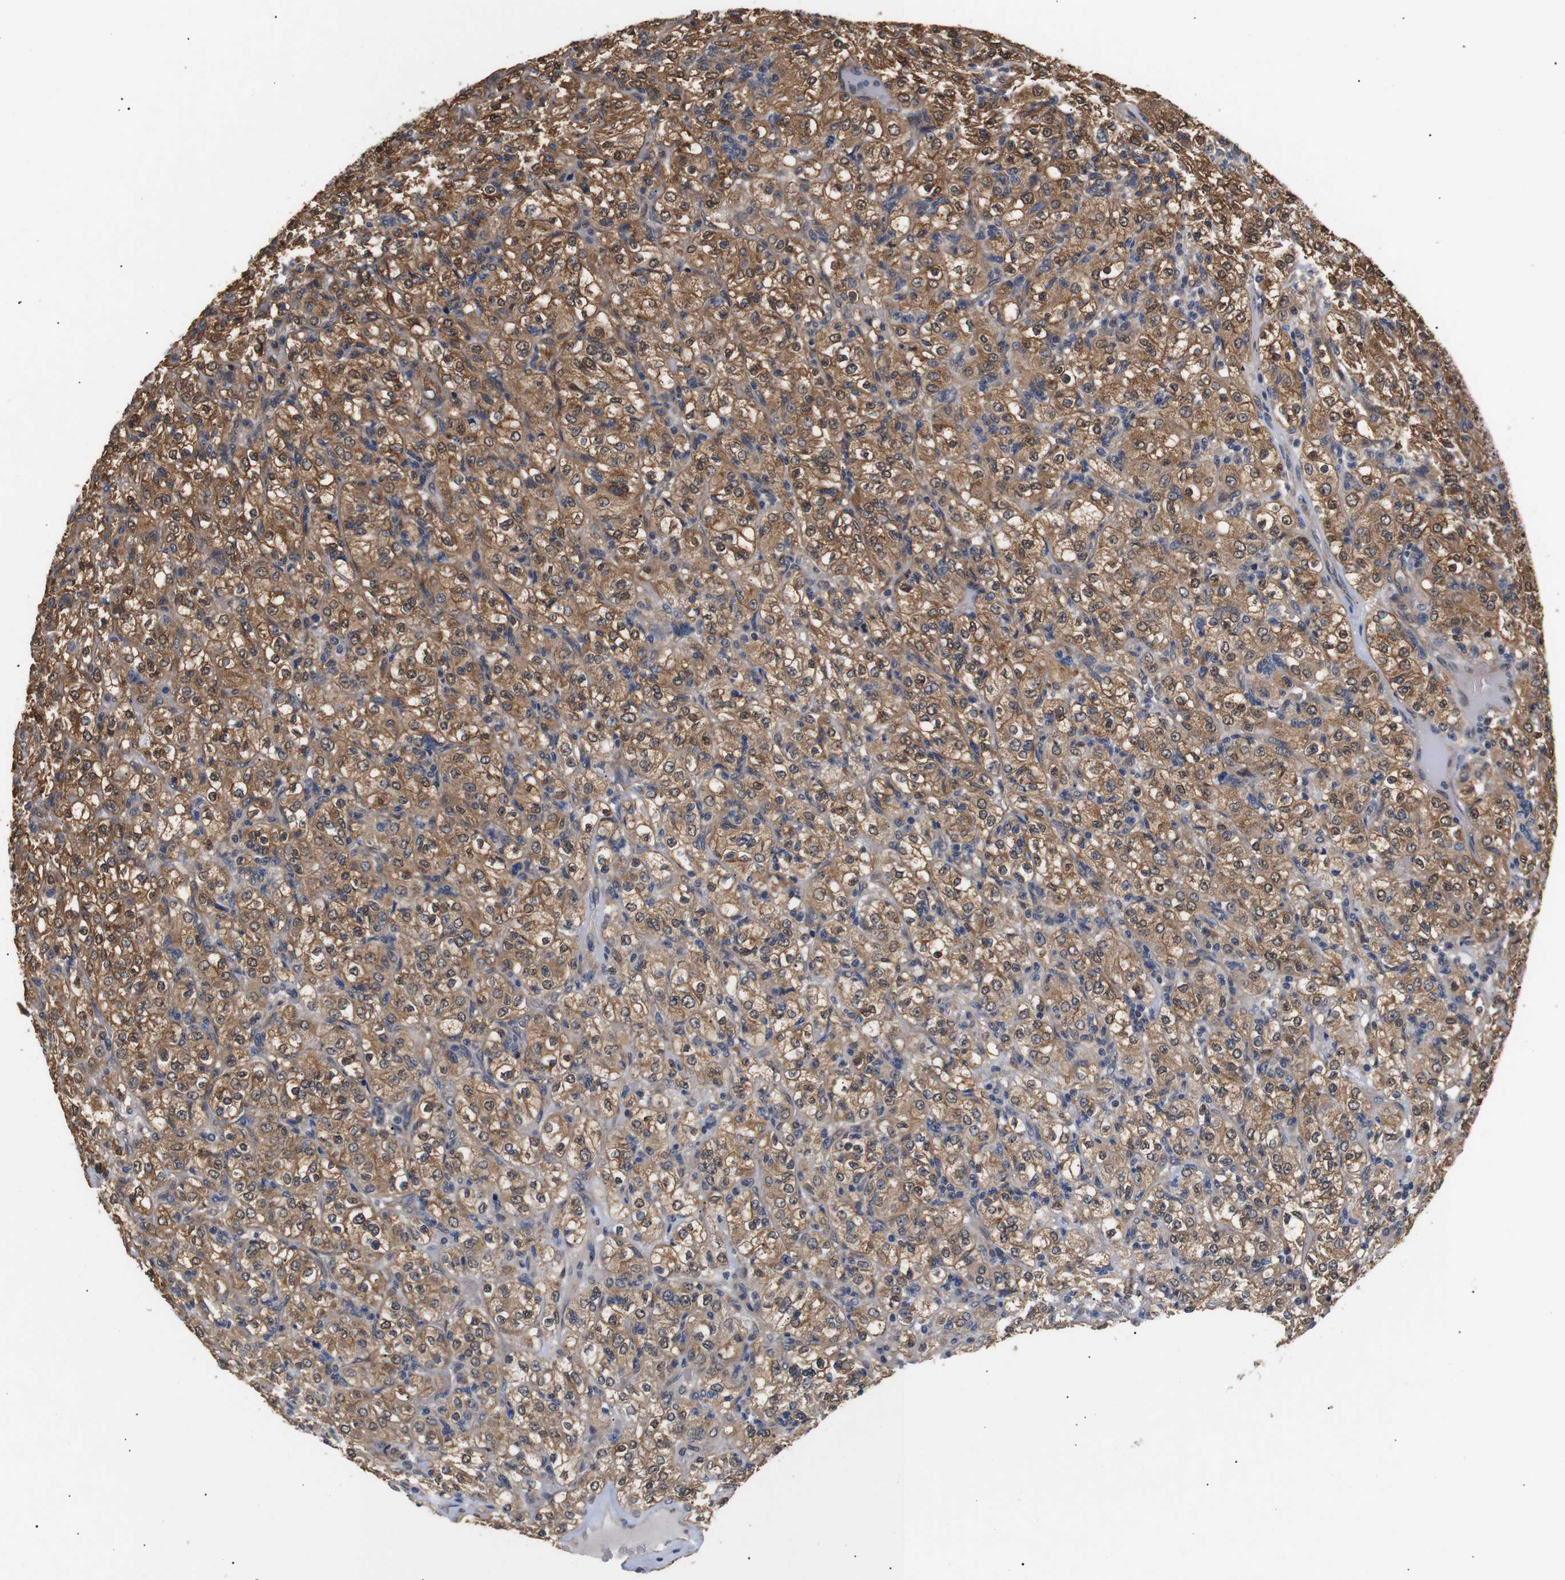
{"staining": {"intensity": "moderate", "quantity": ">75%", "location": "cytoplasmic/membranous"}, "tissue": "renal cancer", "cell_type": "Tumor cells", "image_type": "cancer", "snomed": [{"axis": "morphology", "description": "Normal tissue, NOS"}, {"axis": "morphology", "description": "Adenocarcinoma, NOS"}, {"axis": "topography", "description": "Kidney"}], "caption": "There is medium levels of moderate cytoplasmic/membranous positivity in tumor cells of adenocarcinoma (renal), as demonstrated by immunohistochemical staining (brown color).", "gene": "DDR1", "patient": {"sex": "female", "age": 72}}